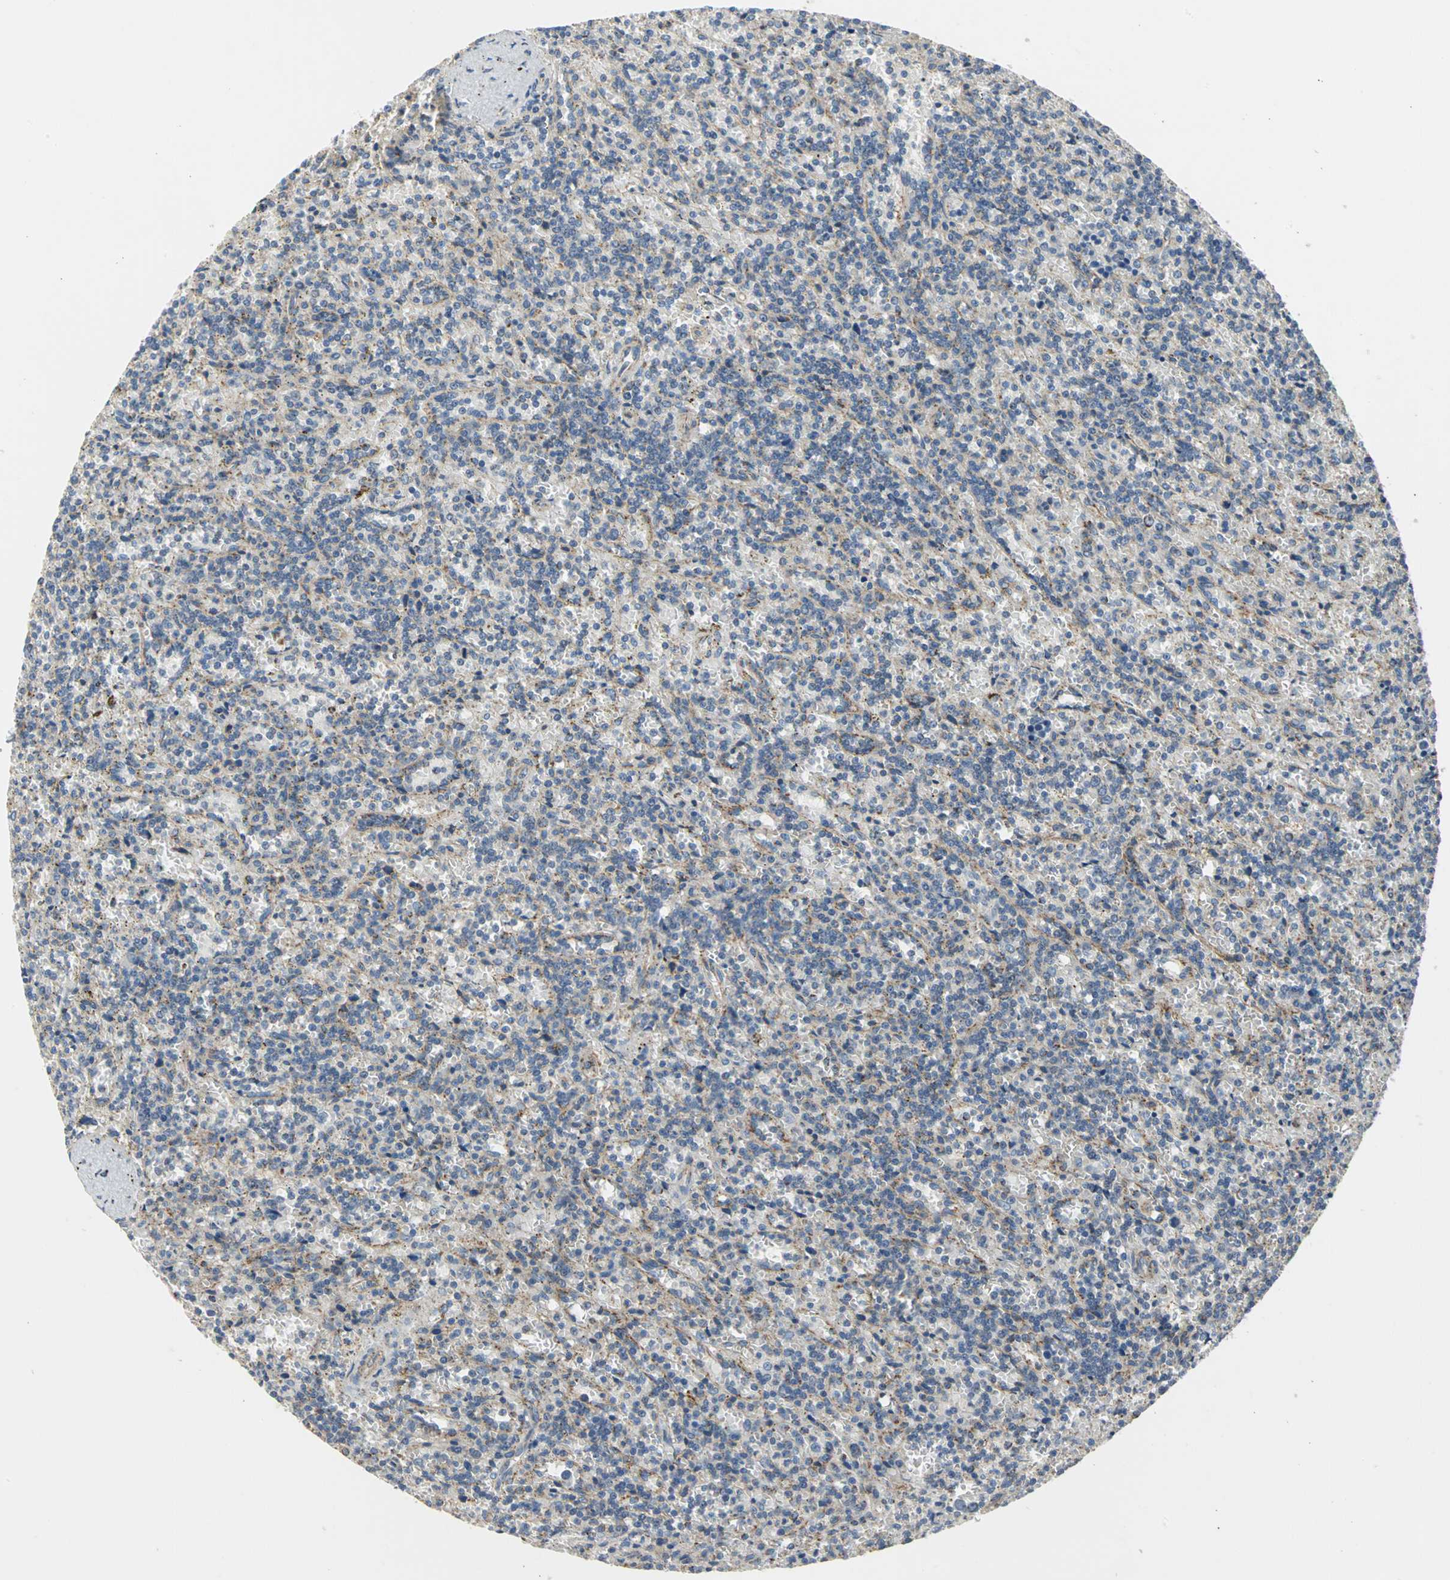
{"staining": {"intensity": "moderate", "quantity": "25%-75%", "location": "cytoplasmic/membranous"}, "tissue": "lymphoma", "cell_type": "Tumor cells", "image_type": "cancer", "snomed": [{"axis": "morphology", "description": "Malignant lymphoma, non-Hodgkin's type, Low grade"}, {"axis": "topography", "description": "Spleen"}], "caption": "The image shows immunohistochemical staining of malignant lymphoma, non-Hodgkin's type (low-grade). There is moderate cytoplasmic/membranous expression is appreciated in approximately 25%-75% of tumor cells. (Stains: DAB (3,3'-diaminobenzidine) in brown, nuclei in blue, Microscopy: brightfield microscopy at high magnification).", "gene": "NDUFB5", "patient": {"sex": "male", "age": 73}}